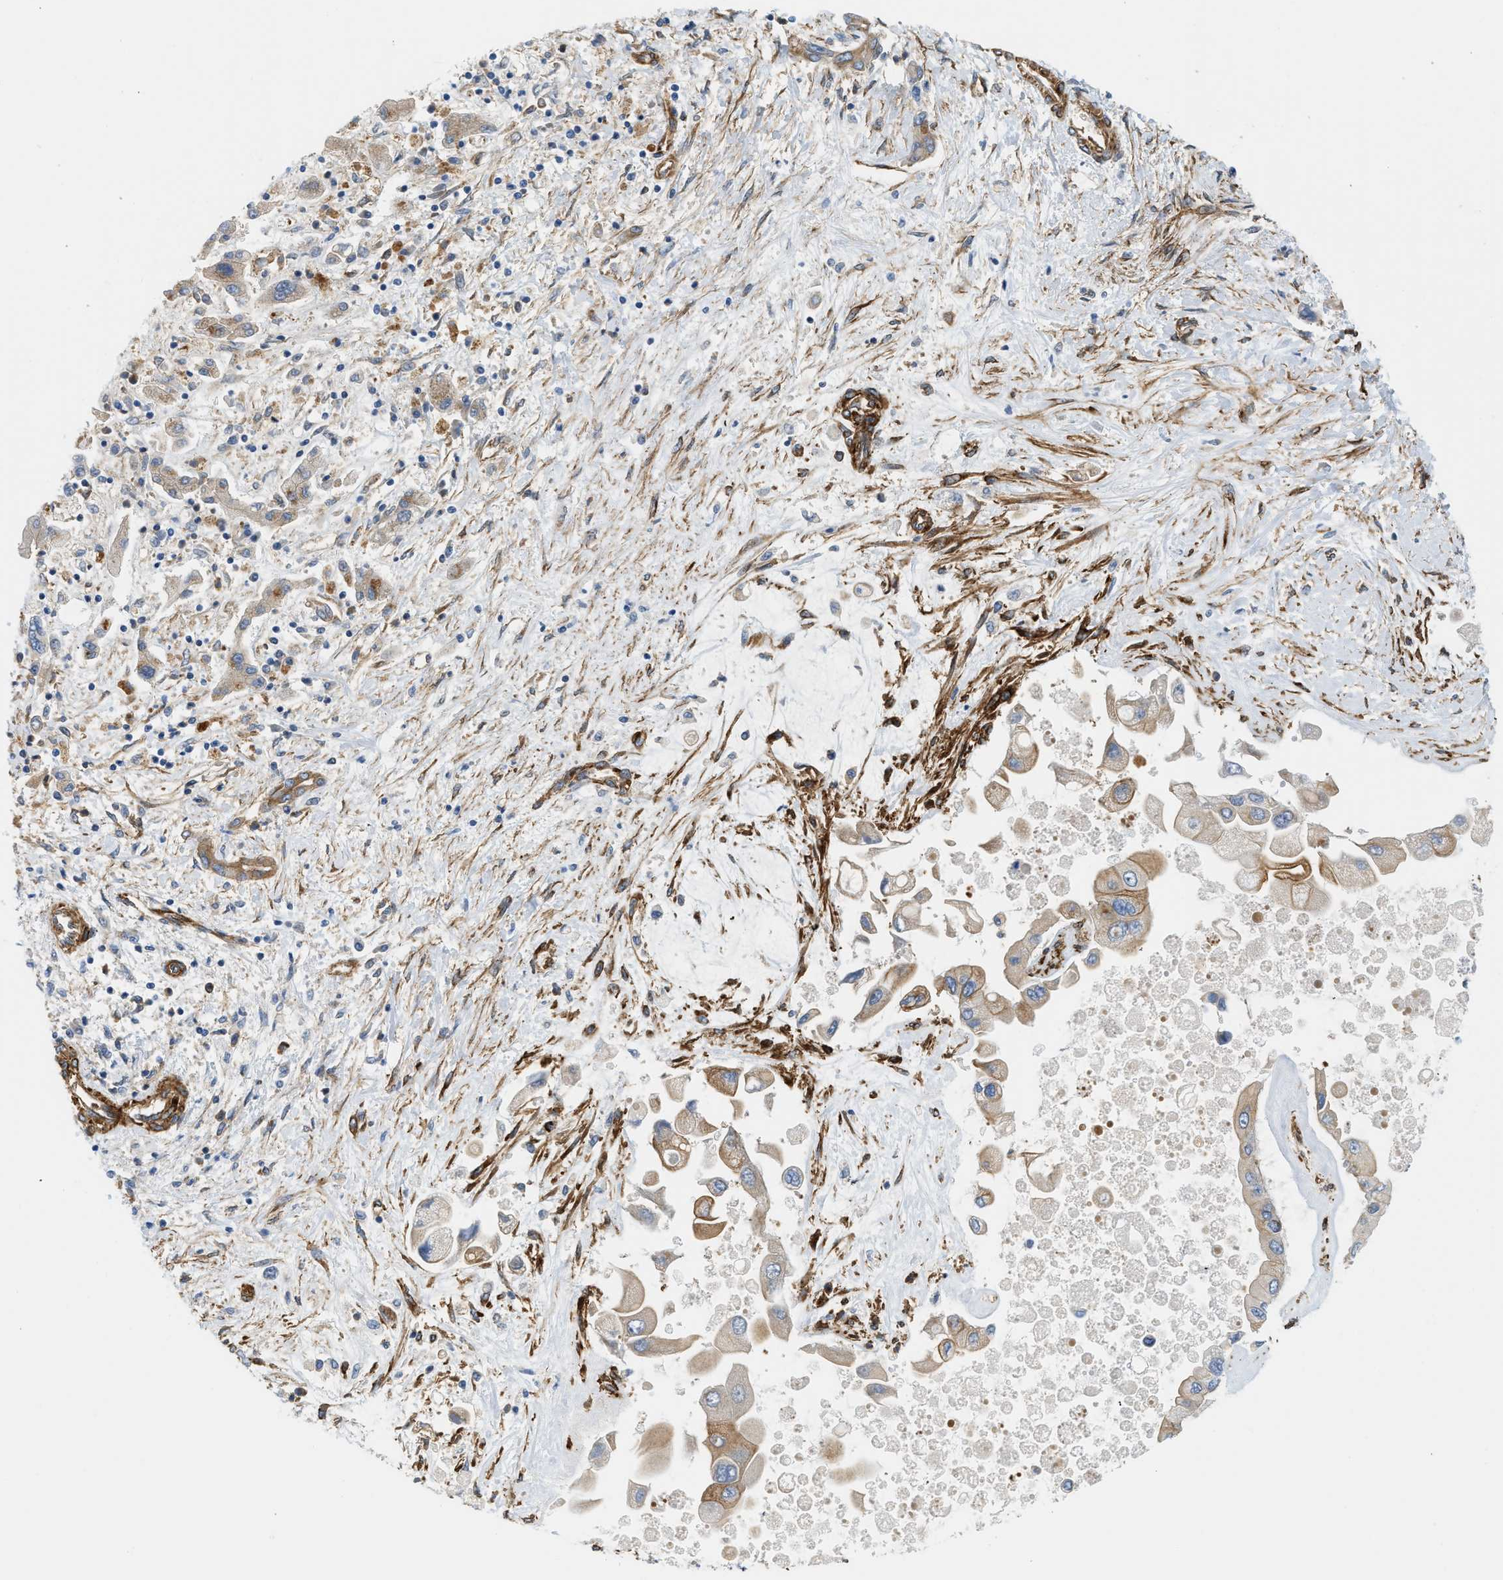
{"staining": {"intensity": "weak", "quantity": ">75%", "location": "cytoplasmic/membranous"}, "tissue": "liver cancer", "cell_type": "Tumor cells", "image_type": "cancer", "snomed": [{"axis": "morphology", "description": "Cholangiocarcinoma"}, {"axis": "topography", "description": "Liver"}], "caption": "This is a histology image of immunohistochemistry (IHC) staining of liver cancer (cholangiocarcinoma), which shows weak expression in the cytoplasmic/membranous of tumor cells.", "gene": "HIP1", "patient": {"sex": "male", "age": 50}}